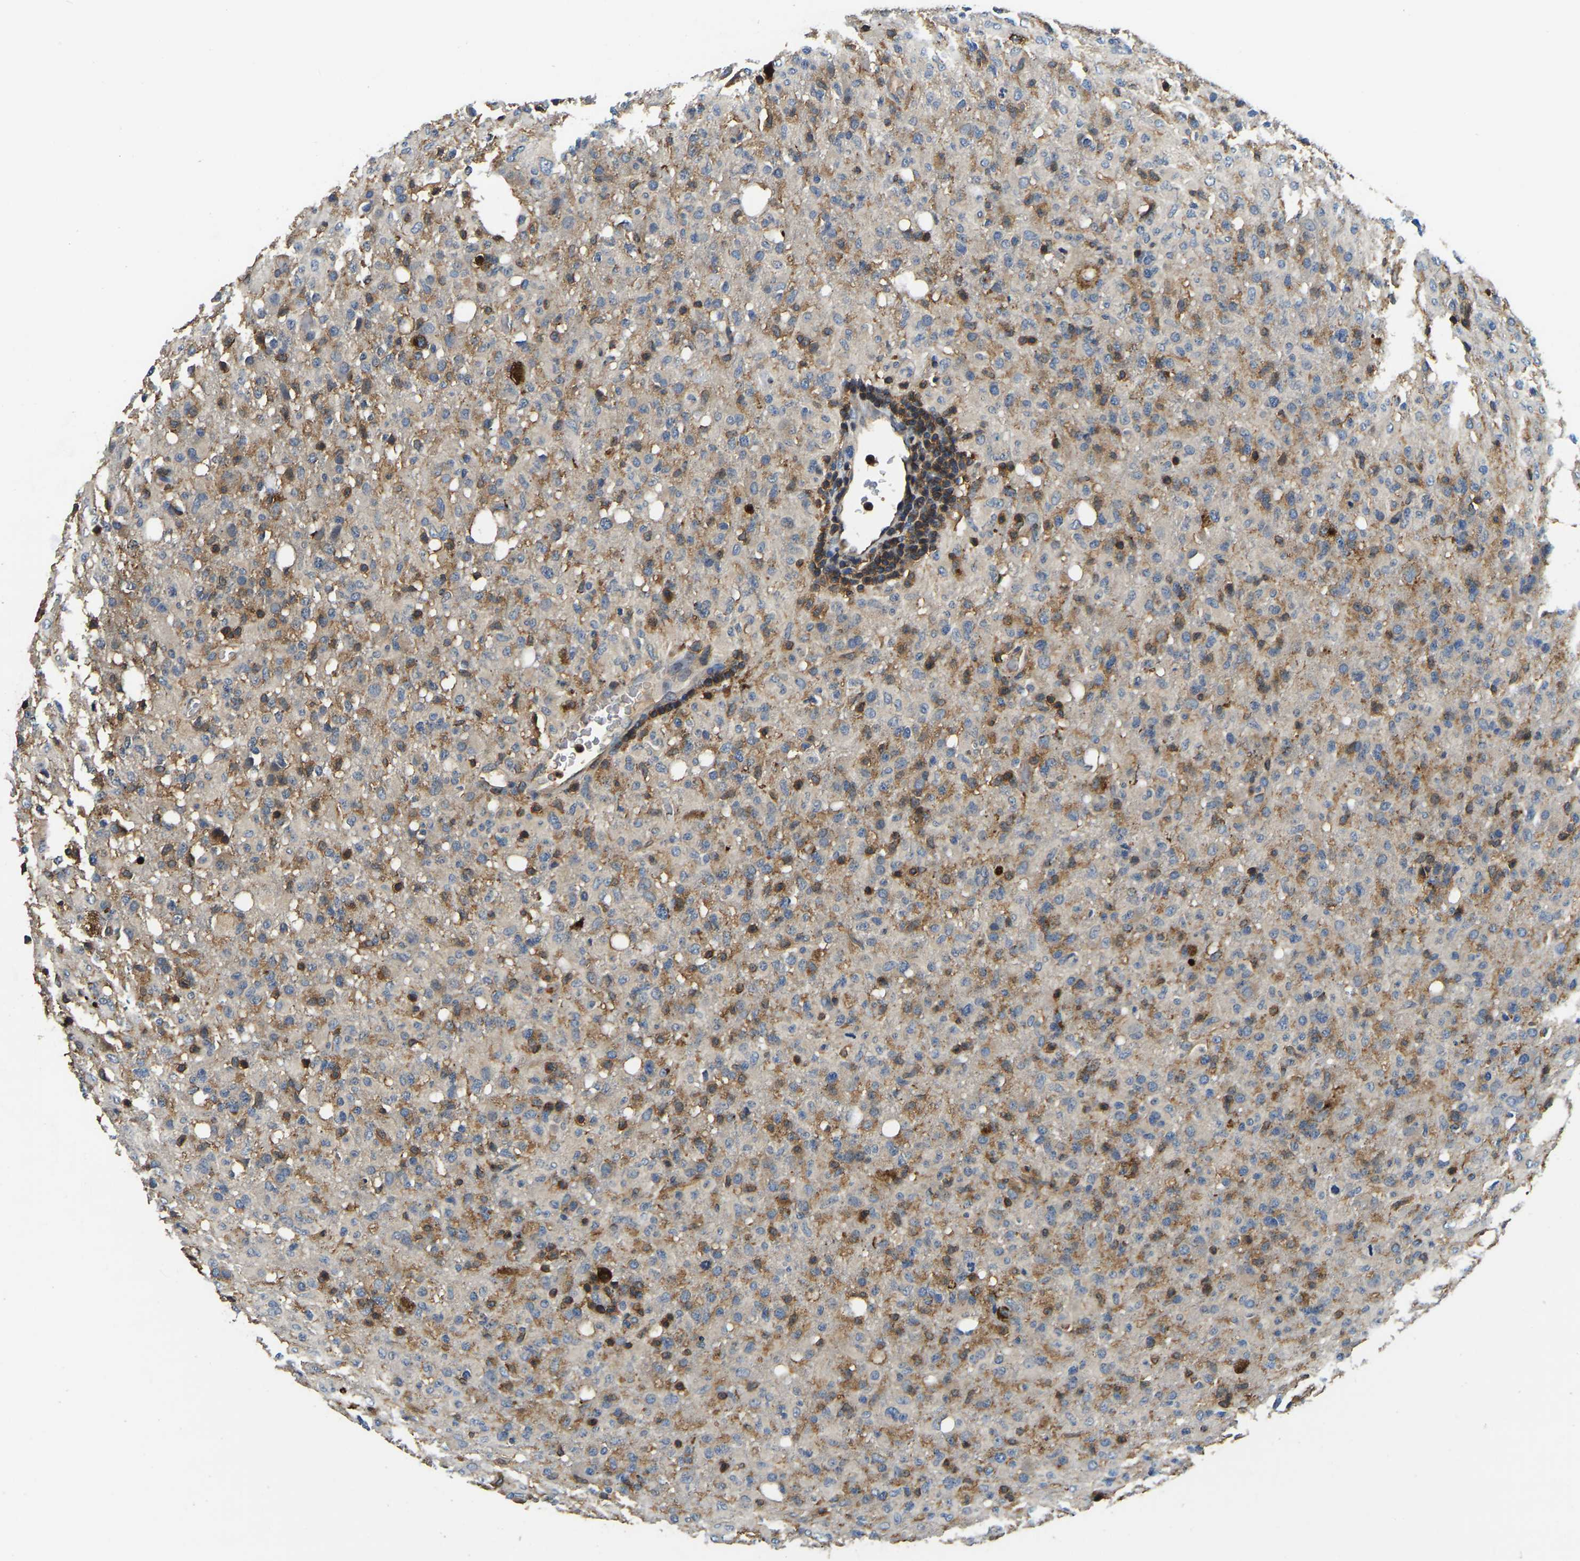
{"staining": {"intensity": "moderate", "quantity": "25%-75%", "location": "cytoplasmic/membranous"}, "tissue": "glioma", "cell_type": "Tumor cells", "image_type": "cancer", "snomed": [{"axis": "morphology", "description": "Glioma, malignant, High grade"}, {"axis": "topography", "description": "Brain"}], "caption": "Glioma was stained to show a protein in brown. There is medium levels of moderate cytoplasmic/membranous expression in about 25%-75% of tumor cells.", "gene": "SMPD2", "patient": {"sex": "female", "age": 57}}